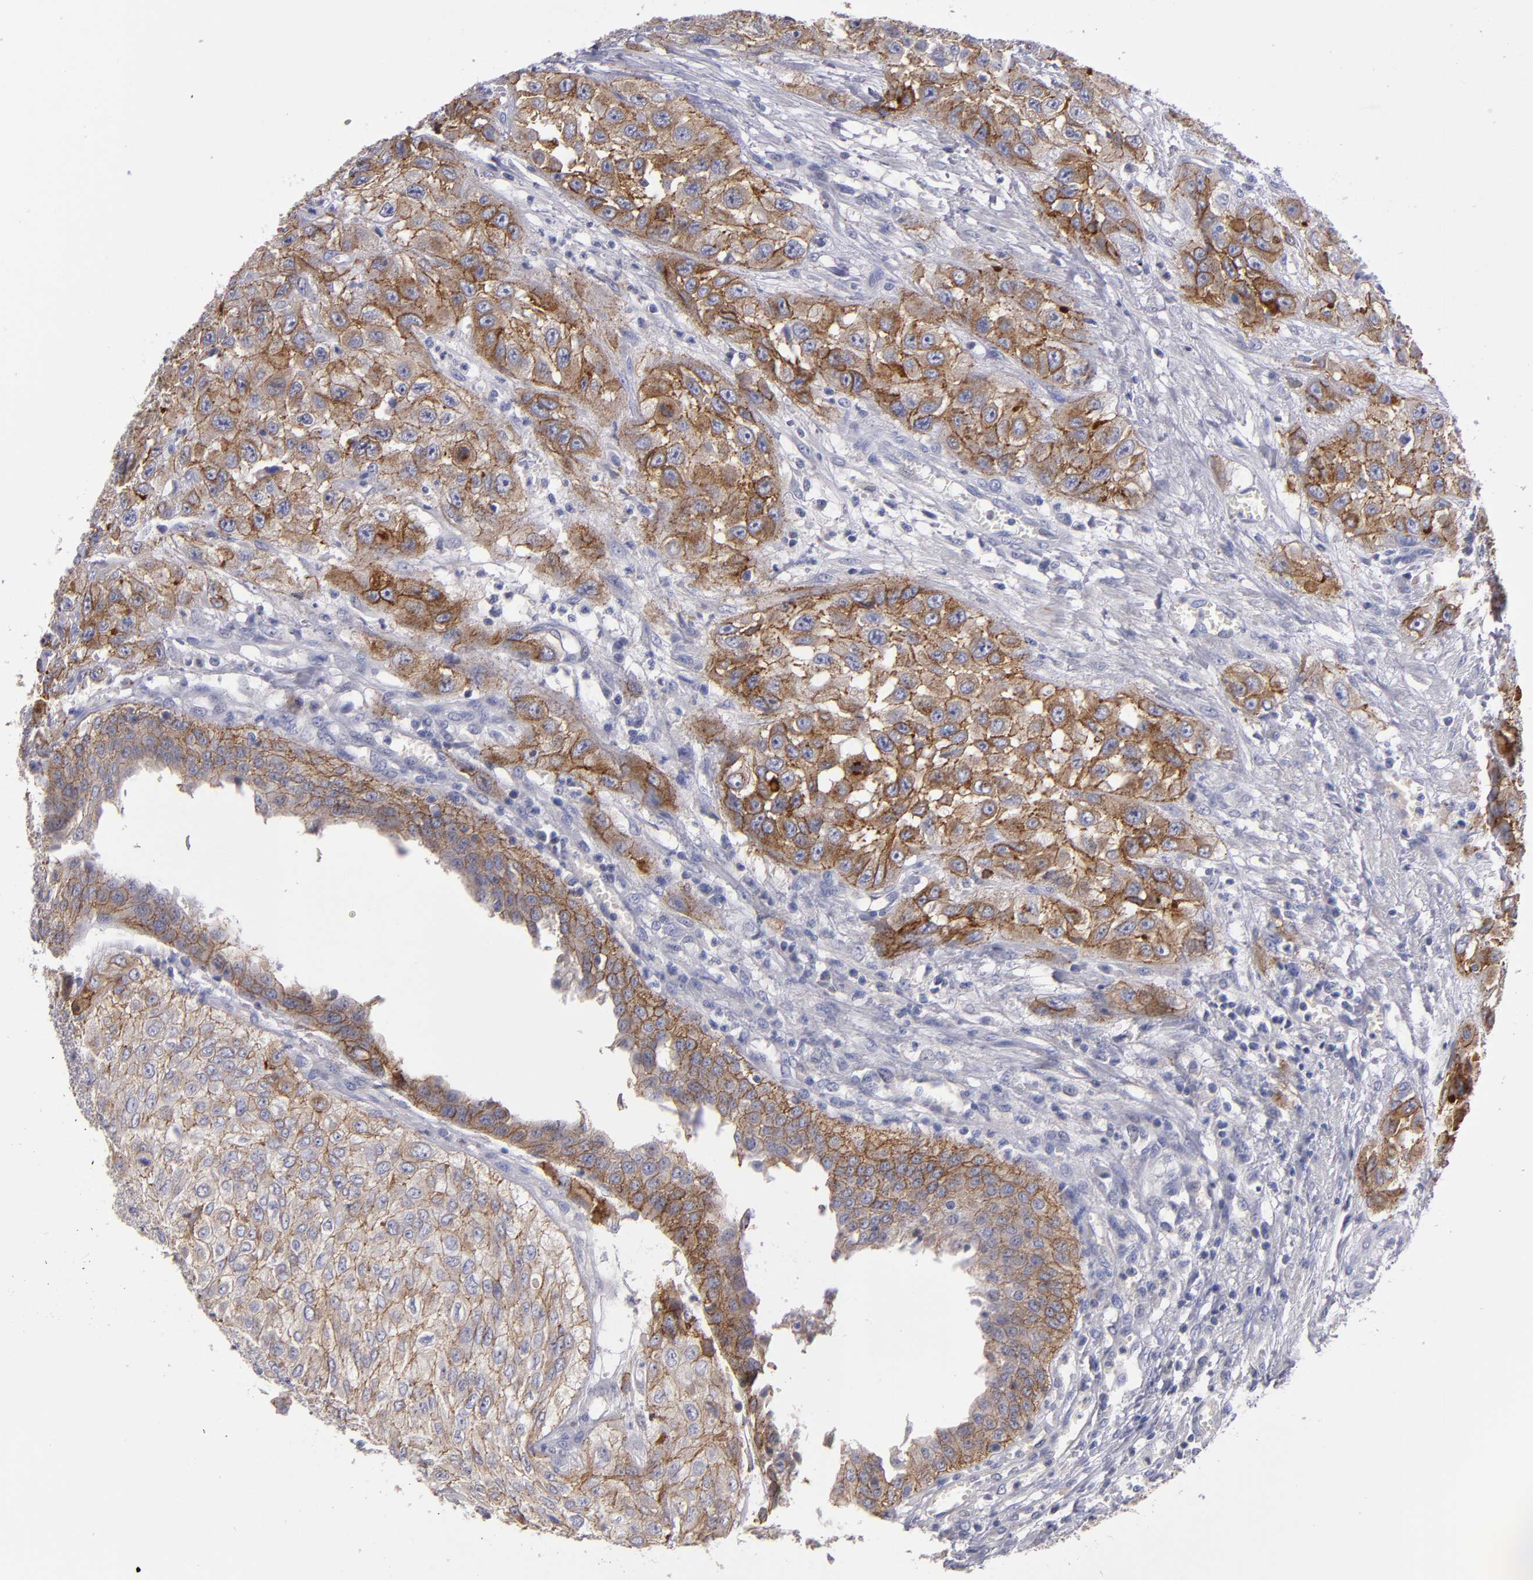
{"staining": {"intensity": "moderate", "quantity": ">75%", "location": "cytoplasmic/membranous"}, "tissue": "urothelial cancer", "cell_type": "Tumor cells", "image_type": "cancer", "snomed": [{"axis": "morphology", "description": "Urothelial carcinoma, High grade"}, {"axis": "topography", "description": "Urinary bladder"}], "caption": "Urothelial cancer tissue shows moderate cytoplasmic/membranous staining in approximately >75% of tumor cells, visualized by immunohistochemistry. The staining was performed using DAB (3,3'-diaminobenzidine) to visualize the protein expression in brown, while the nuclei were stained in blue with hematoxylin (Magnification: 20x).", "gene": "CDH3", "patient": {"sex": "male", "age": 57}}